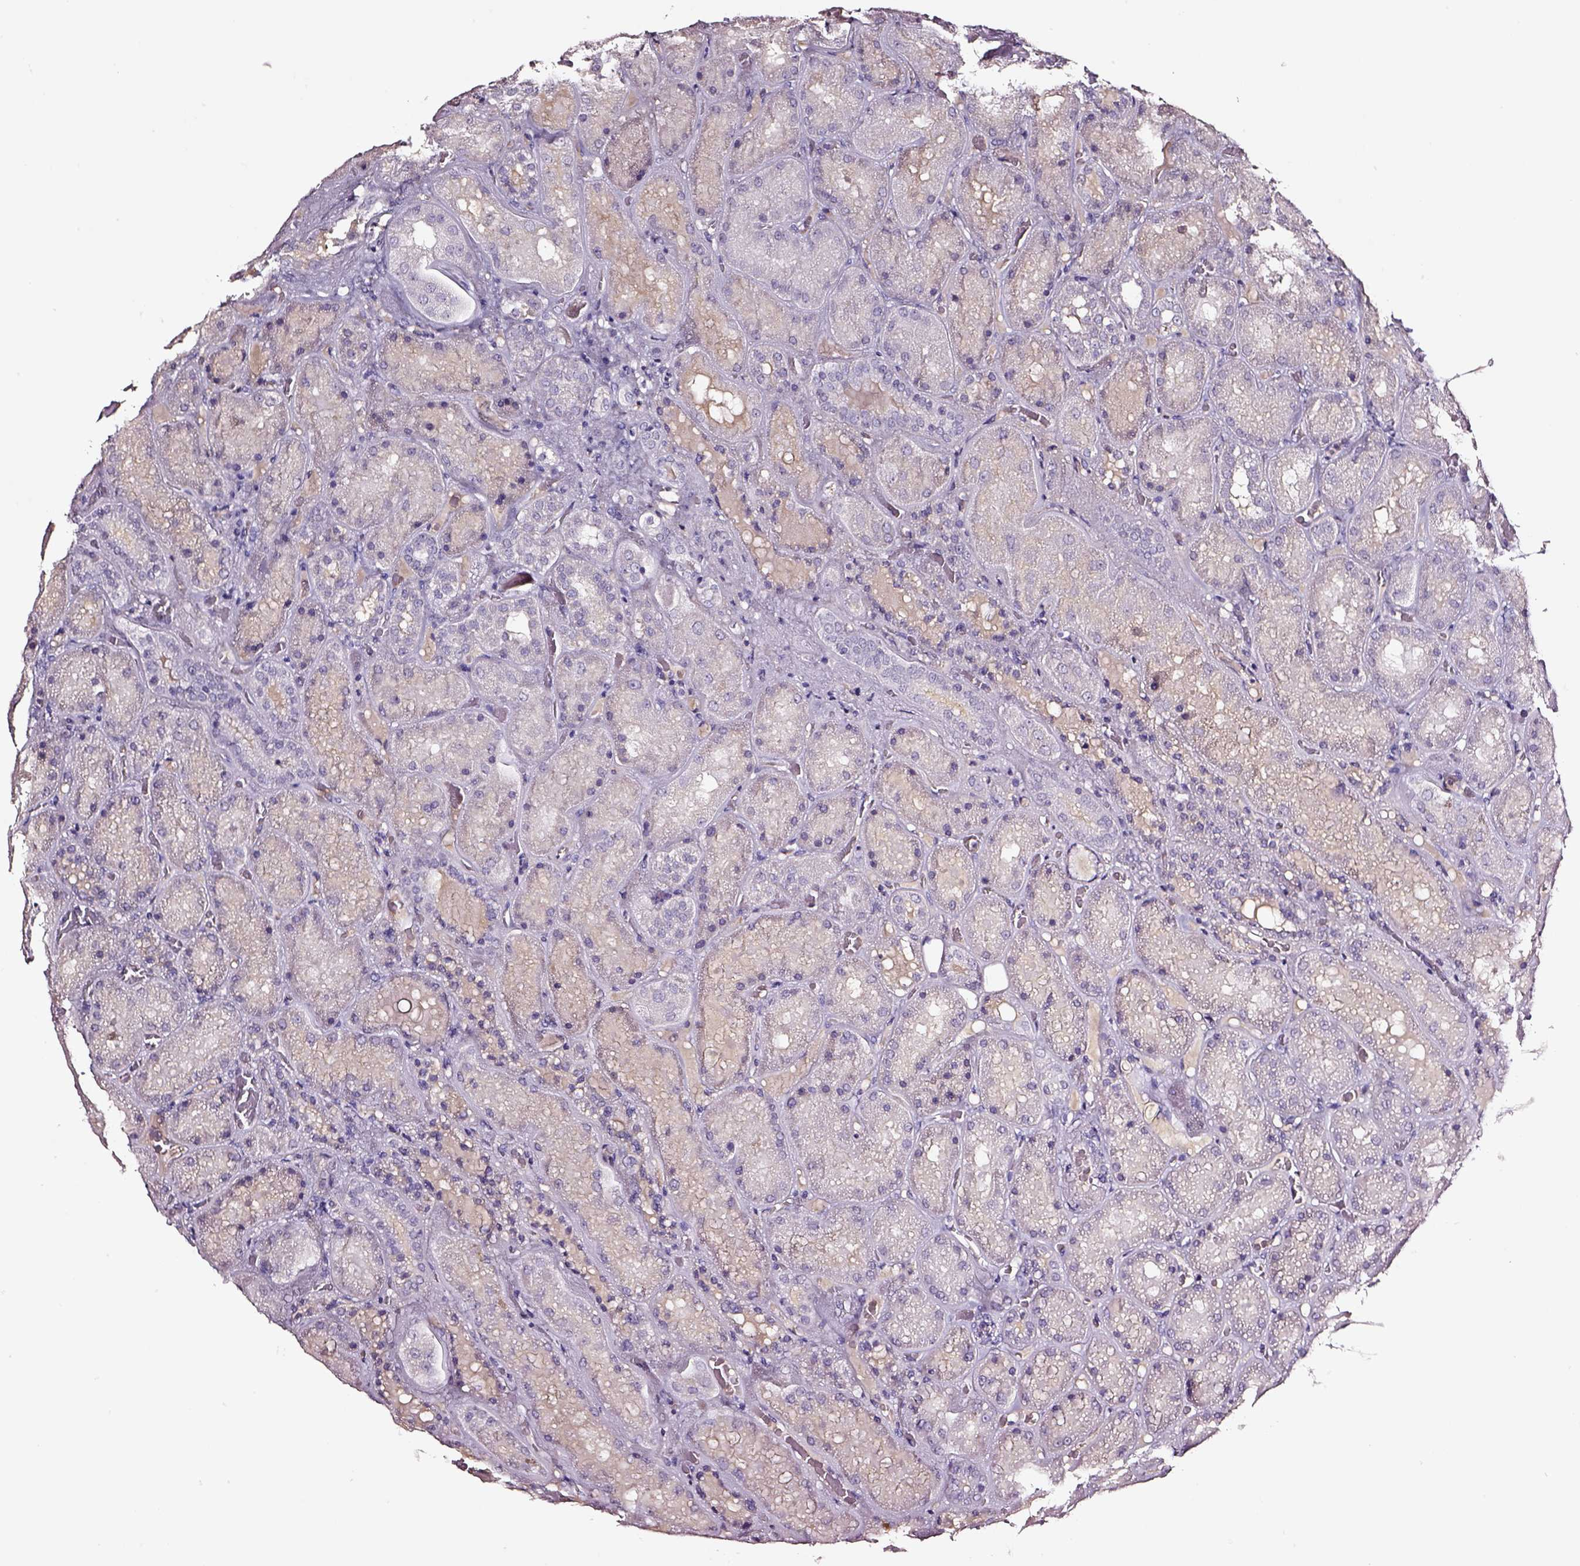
{"staining": {"intensity": "negative", "quantity": "none", "location": "none"}, "tissue": "kidney", "cell_type": "Cells in glomeruli", "image_type": "normal", "snomed": [{"axis": "morphology", "description": "Normal tissue, NOS"}, {"axis": "topography", "description": "Kidney"}], "caption": "Immunohistochemistry of normal human kidney demonstrates no positivity in cells in glomeruli.", "gene": "SMIM17", "patient": {"sex": "male", "age": 73}}